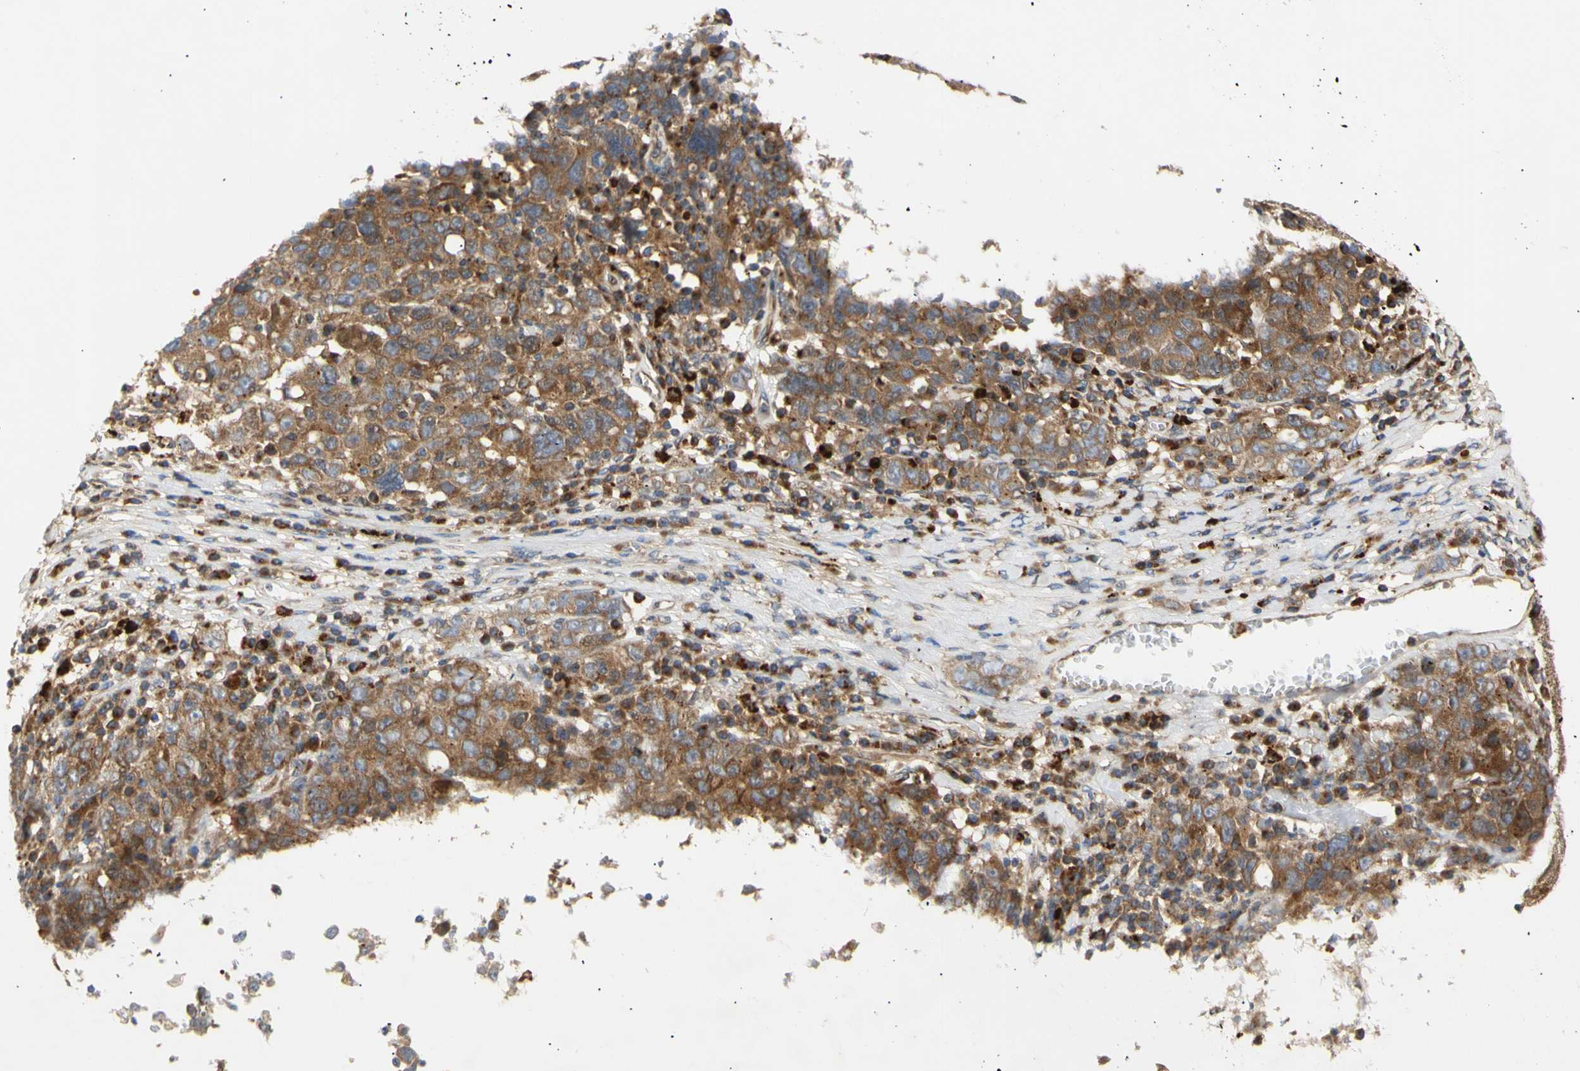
{"staining": {"intensity": "moderate", "quantity": ">75%", "location": "cytoplasmic/membranous"}, "tissue": "ovarian cancer", "cell_type": "Tumor cells", "image_type": "cancer", "snomed": [{"axis": "morphology", "description": "Carcinoma, endometroid"}, {"axis": "topography", "description": "Ovary"}], "caption": "Ovarian endometroid carcinoma tissue exhibits moderate cytoplasmic/membranous expression in approximately >75% of tumor cells, visualized by immunohistochemistry.", "gene": "TUBG2", "patient": {"sex": "female", "age": 62}}